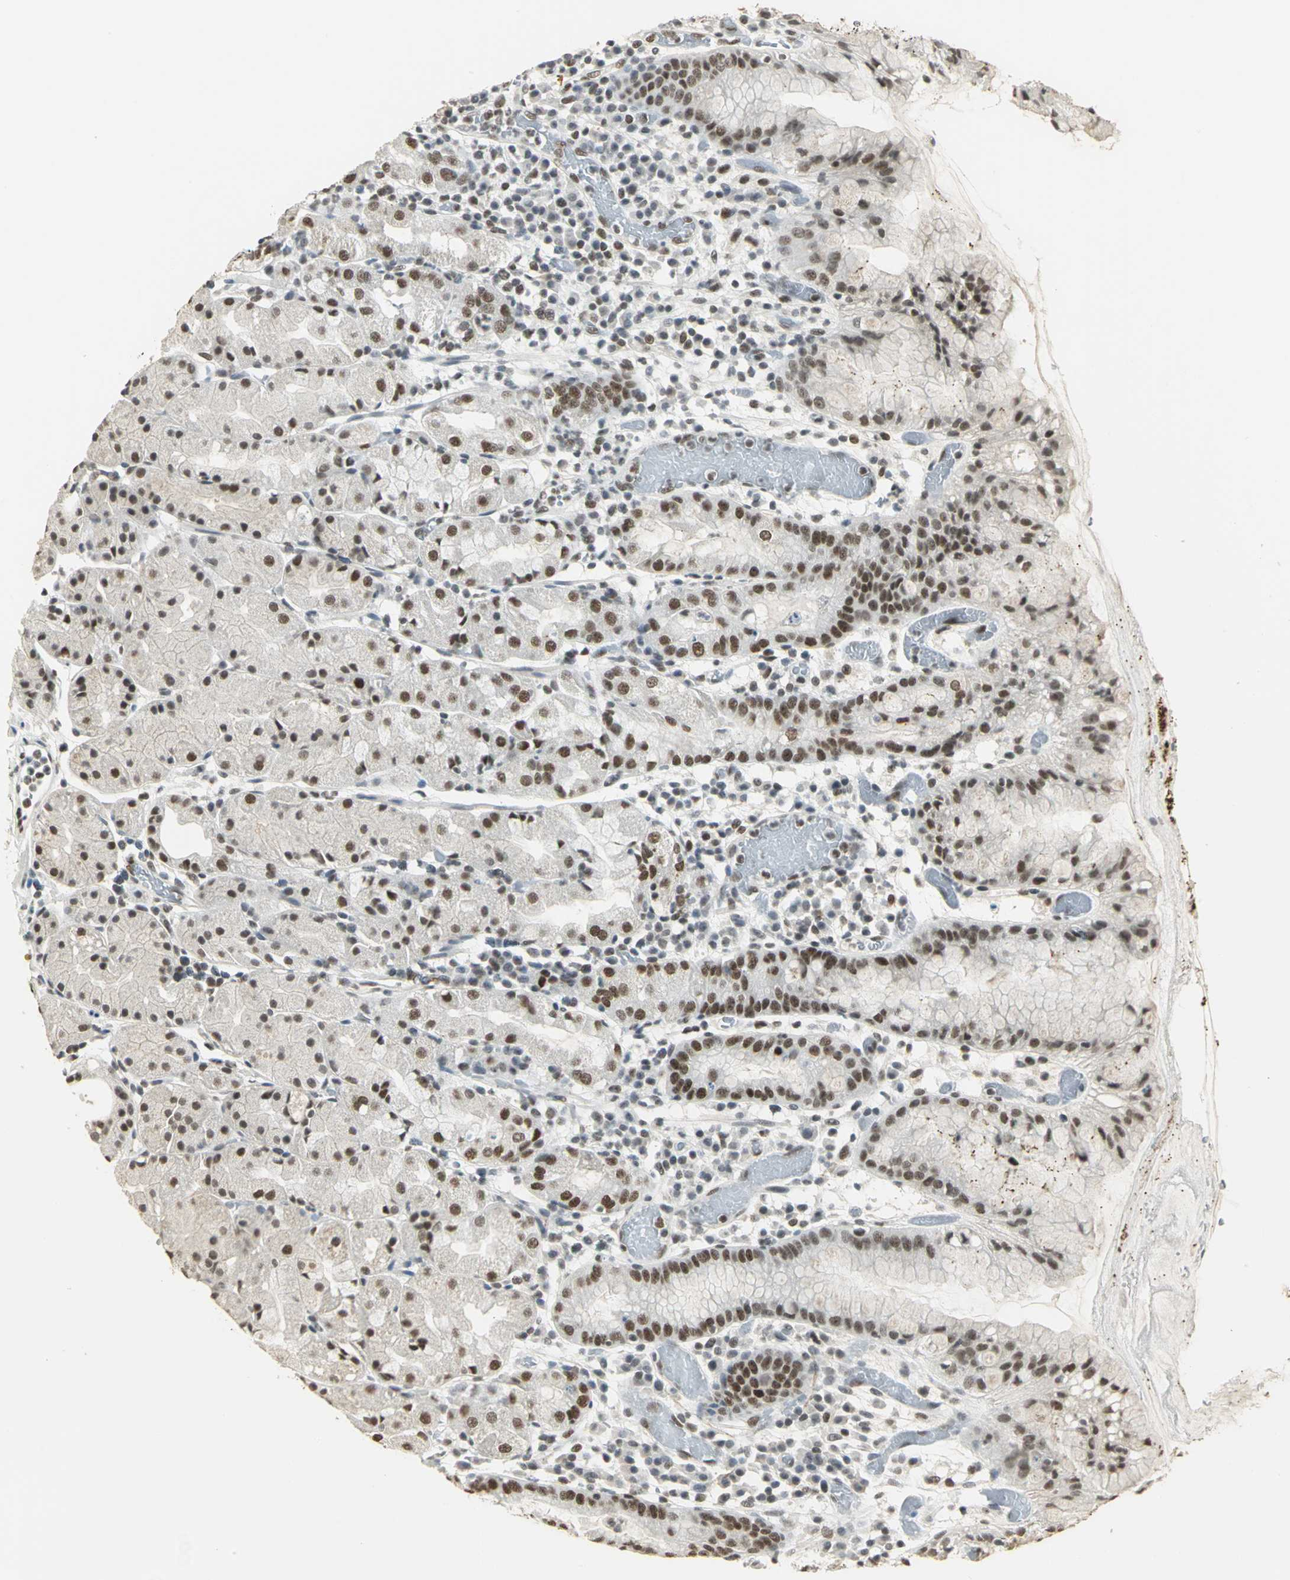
{"staining": {"intensity": "strong", "quantity": ">75%", "location": "nuclear"}, "tissue": "stomach", "cell_type": "Glandular cells", "image_type": "normal", "snomed": [{"axis": "morphology", "description": "Normal tissue, NOS"}, {"axis": "topography", "description": "Stomach"}, {"axis": "topography", "description": "Stomach, lower"}], "caption": "This is an image of immunohistochemistry staining of unremarkable stomach, which shows strong expression in the nuclear of glandular cells.", "gene": "CBX3", "patient": {"sex": "female", "age": 75}}